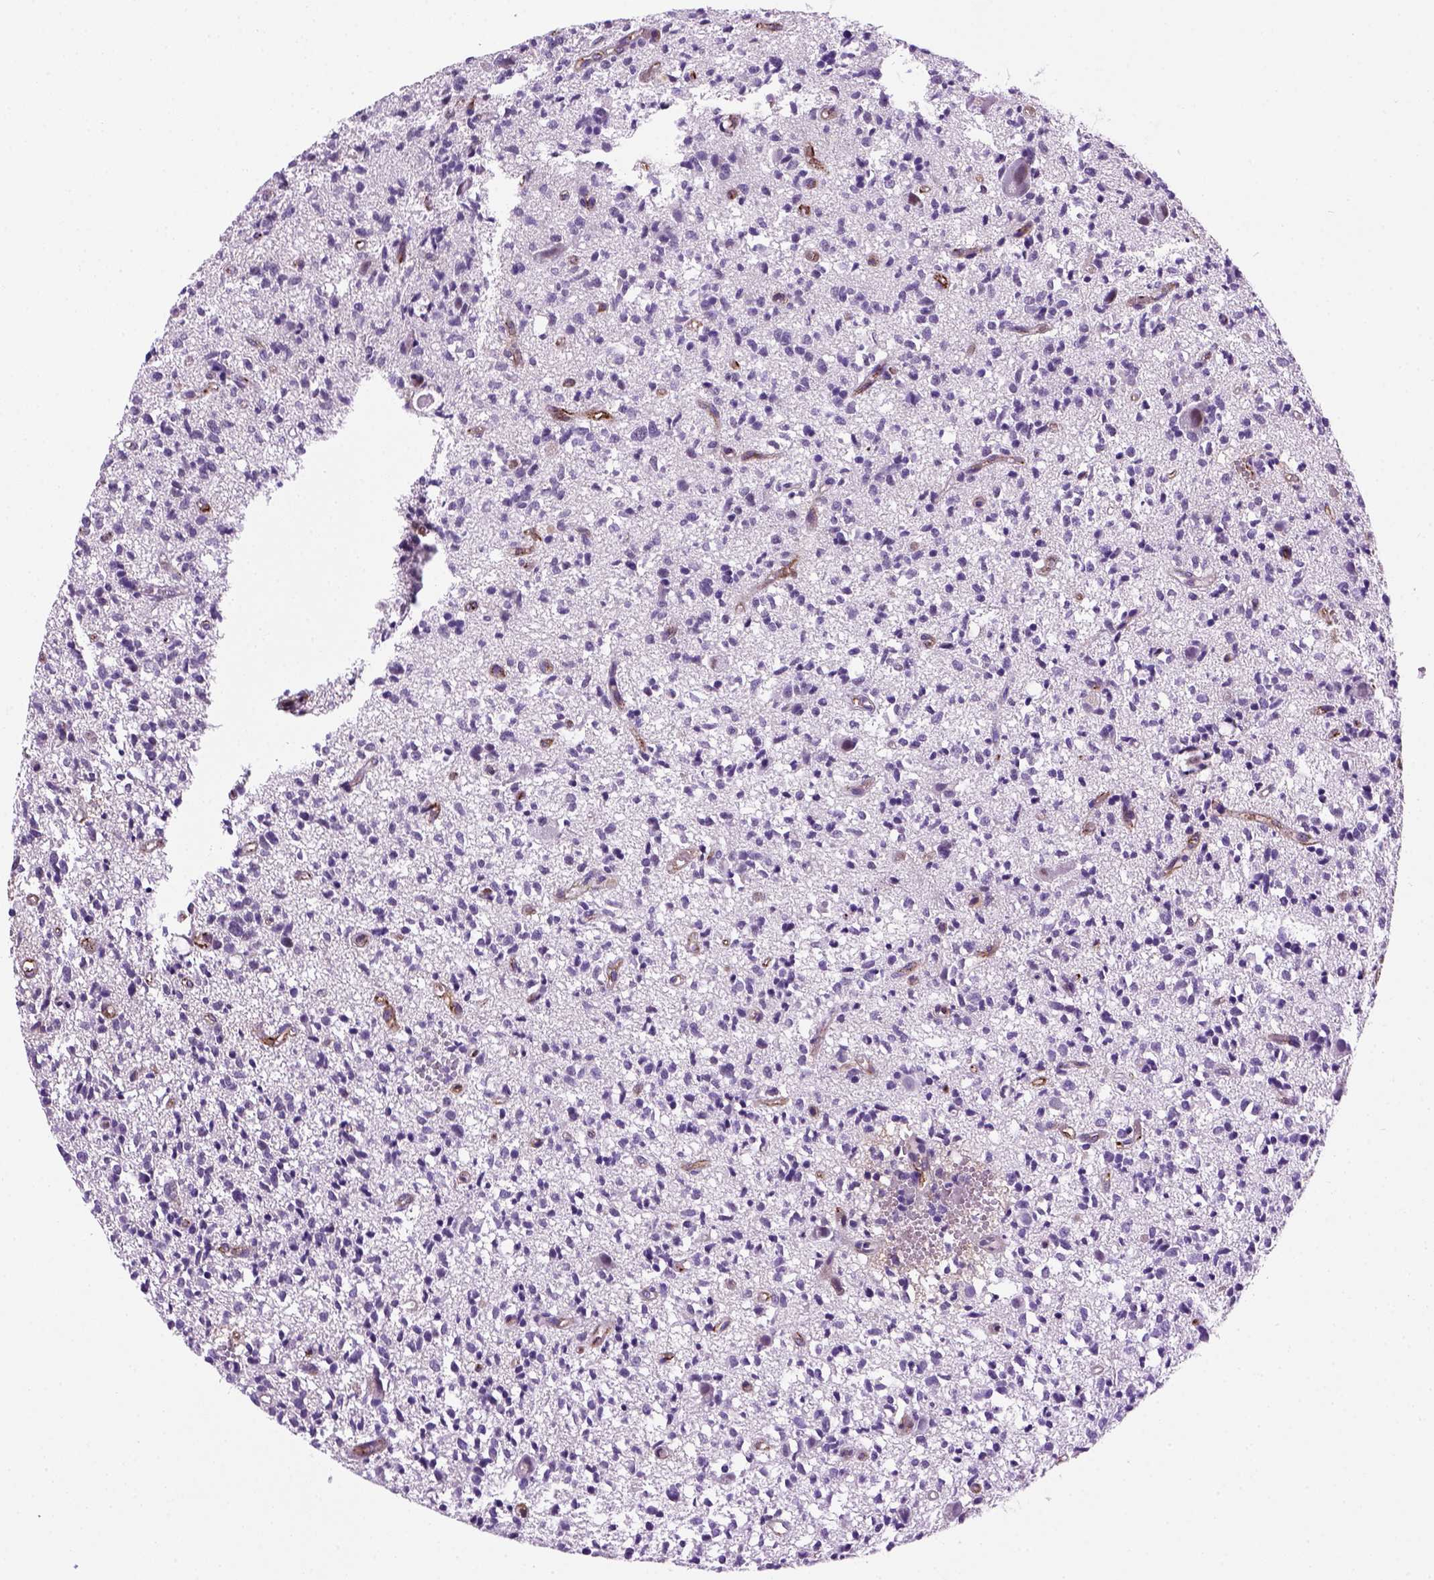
{"staining": {"intensity": "negative", "quantity": "none", "location": "none"}, "tissue": "glioma", "cell_type": "Tumor cells", "image_type": "cancer", "snomed": [{"axis": "morphology", "description": "Glioma, malignant, Low grade"}, {"axis": "topography", "description": "Brain"}], "caption": "Tumor cells show no significant positivity in glioma.", "gene": "VWF", "patient": {"sex": "male", "age": 64}}